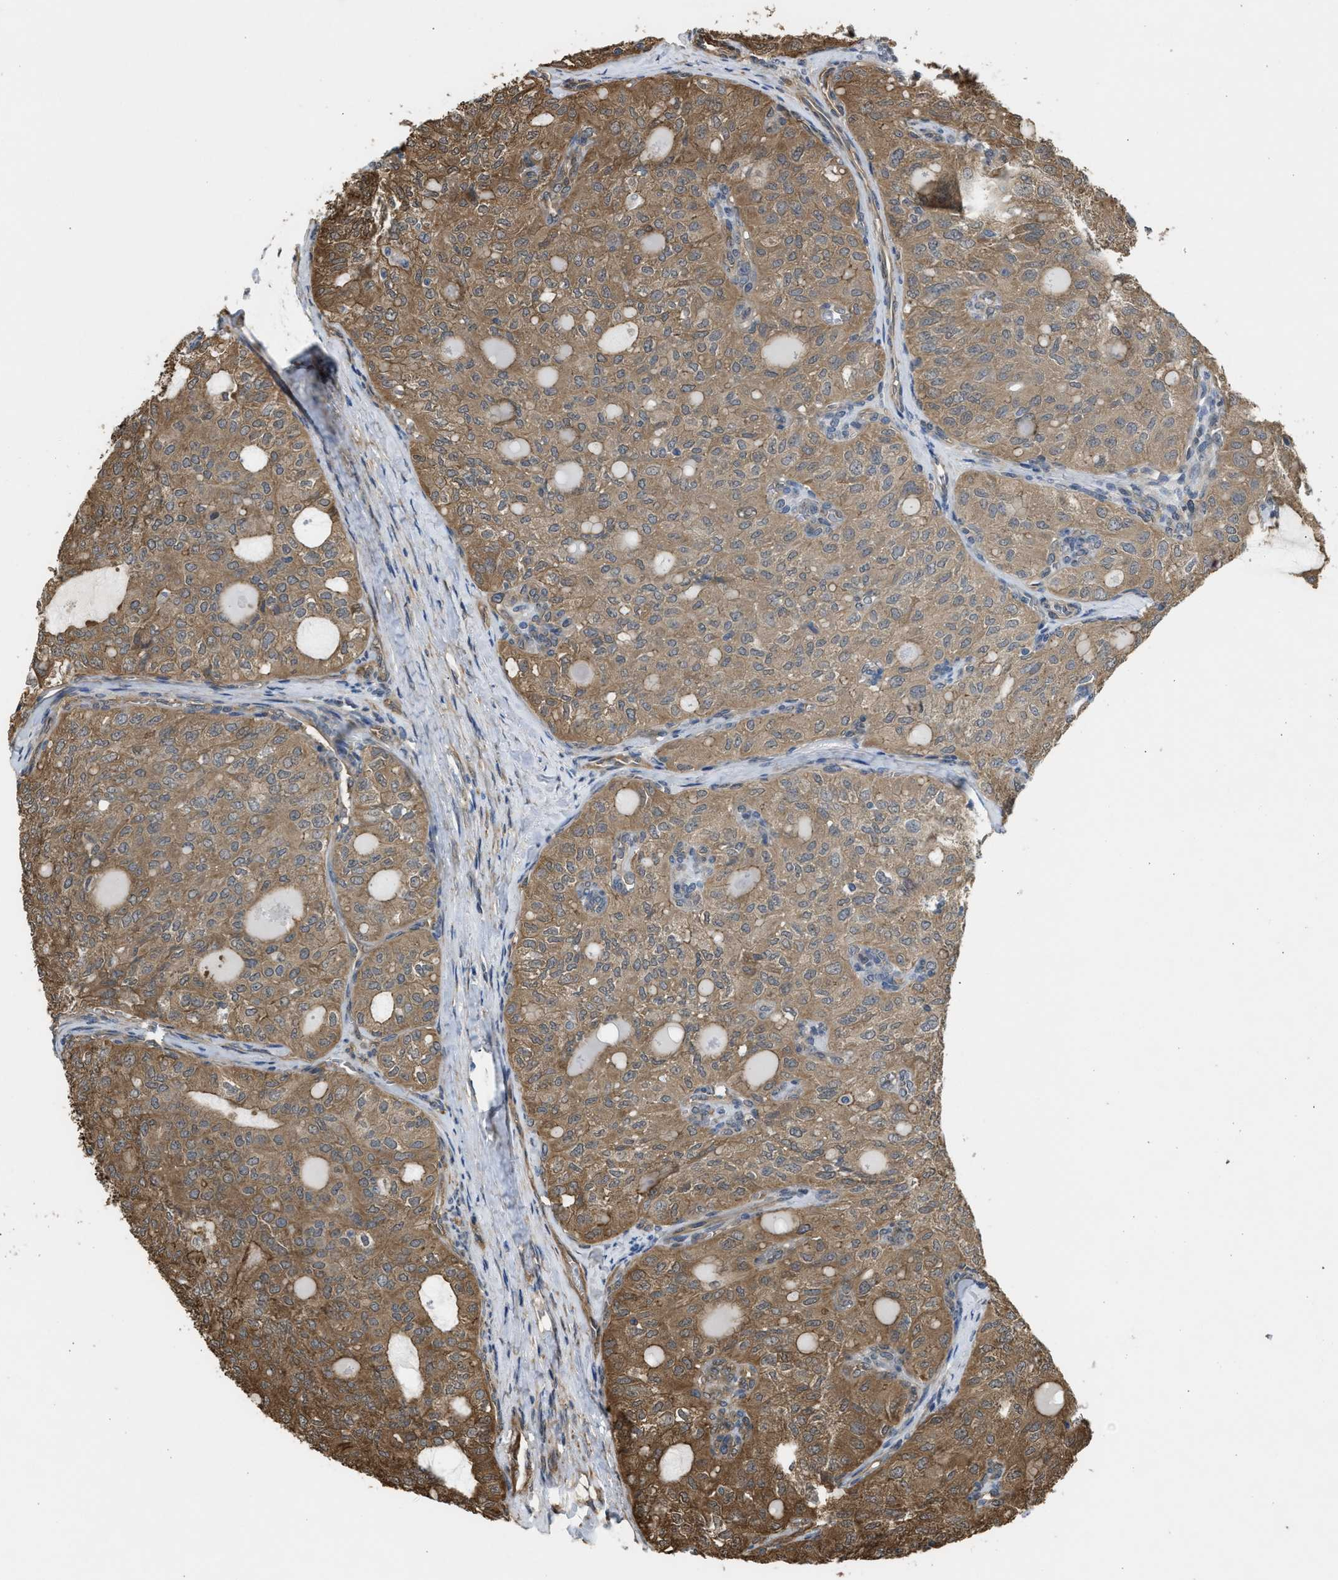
{"staining": {"intensity": "moderate", "quantity": "25%-75%", "location": "cytoplasmic/membranous"}, "tissue": "thyroid cancer", "cell_type": "Tumor cells", "image_type": "cancer", "snomed": [{"axis": "morphology", "description": "Follicular adenoma carcinoma, NOS"}, {"axis": "topography", "description": "Thyroid gland"}], "caption": "The micrograph shows a brown stain indicating the presence of a protein in the cytoplasmic/membranous of tumor cells in follicular adenoma carcinoma (thyroid).", "gene": "BAG3", "patient": {"sex": "male", "age": 75}}